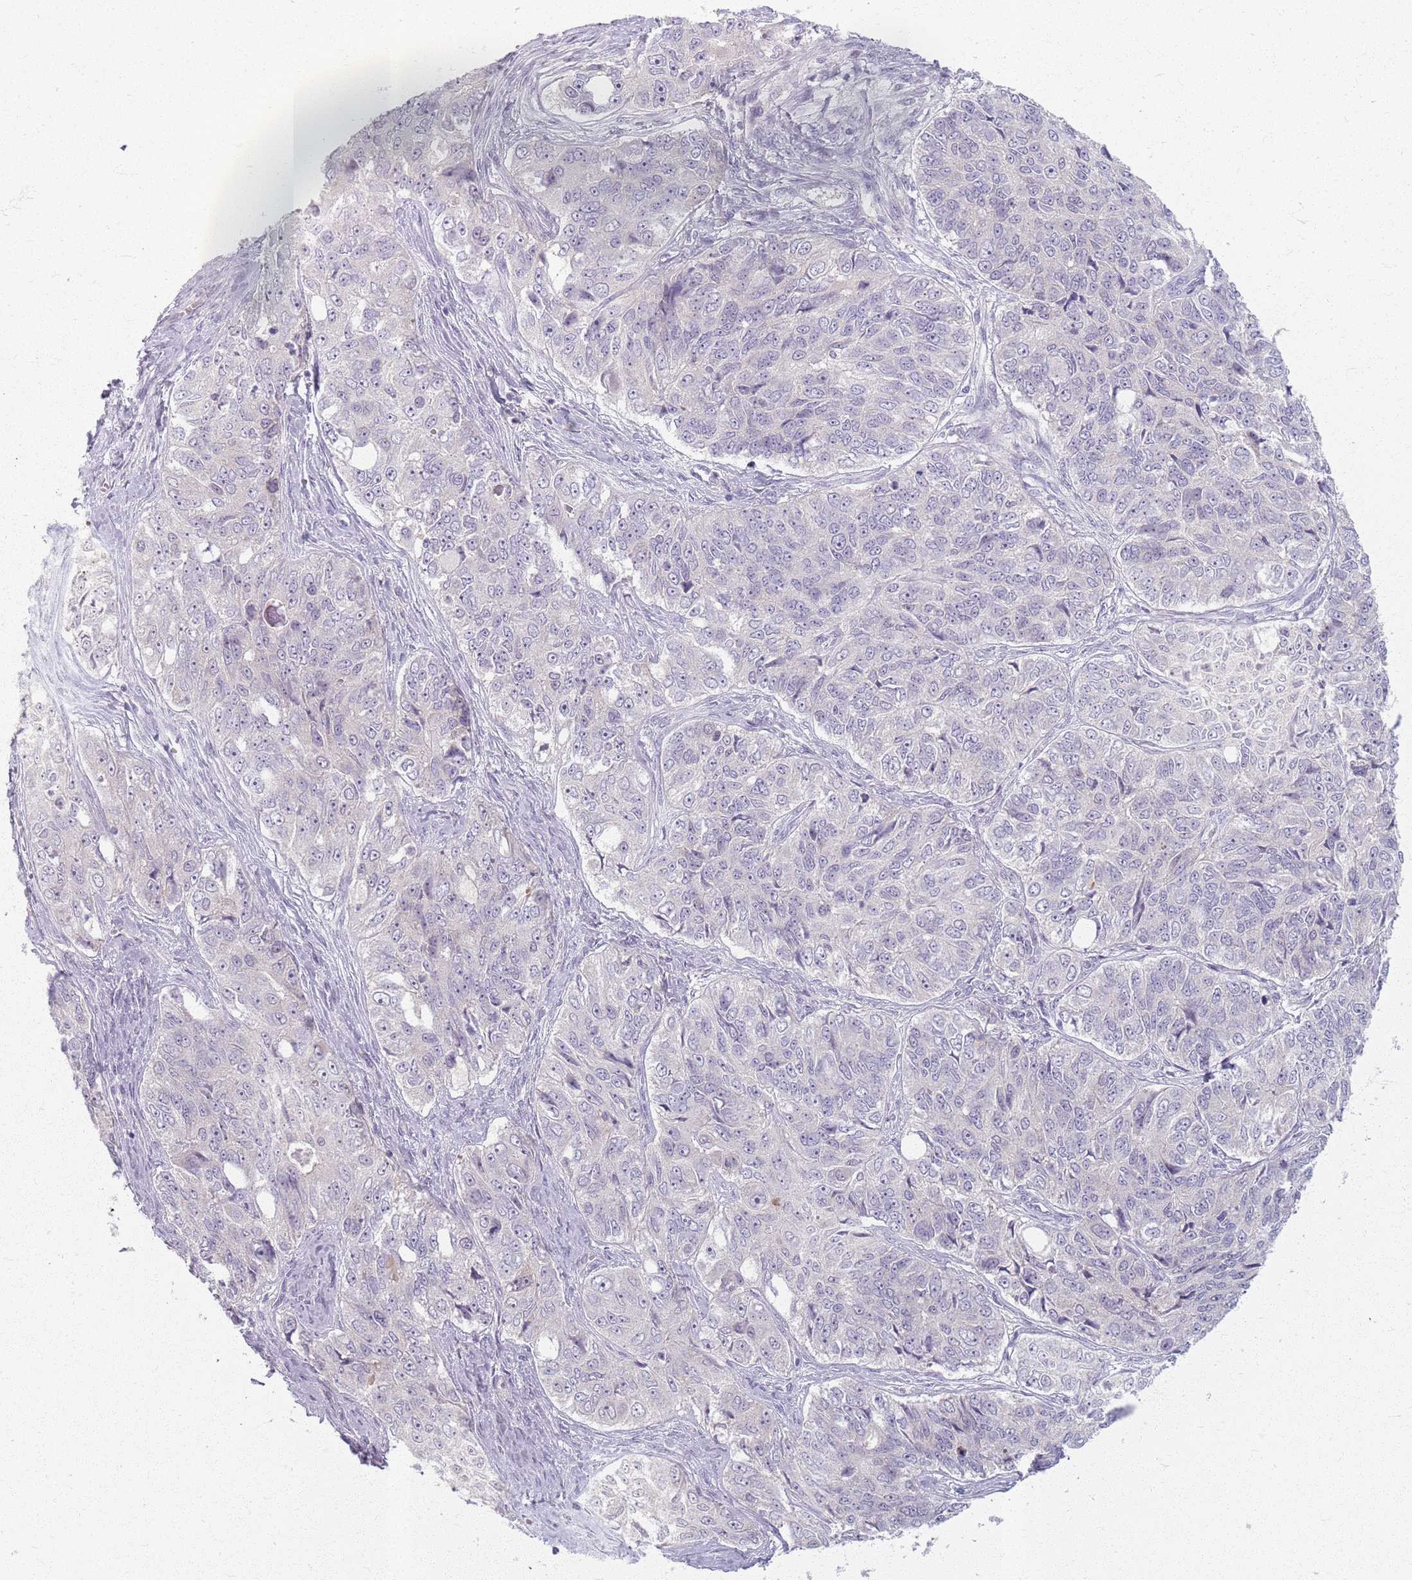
{"staining": {"intensity": "negative", "quantity": "none", "location": "none"}, "tissue": "ovarian cancer", "cell_type": "Tumor cells", "image_type": "cancer", "snomed": [{"axis": "morphology", "description": "Carcinoma, endometroid"}, {"axis": "topography", "description": "Ovary"}], "caption": "This is an immunohistochemistry (IHC) photomicrograph of ovarian endometroid carcinoma. There is no positivity in tumor cells.", "gene": "CRIPT", "patient": {"sex": "female", "age": 51}}